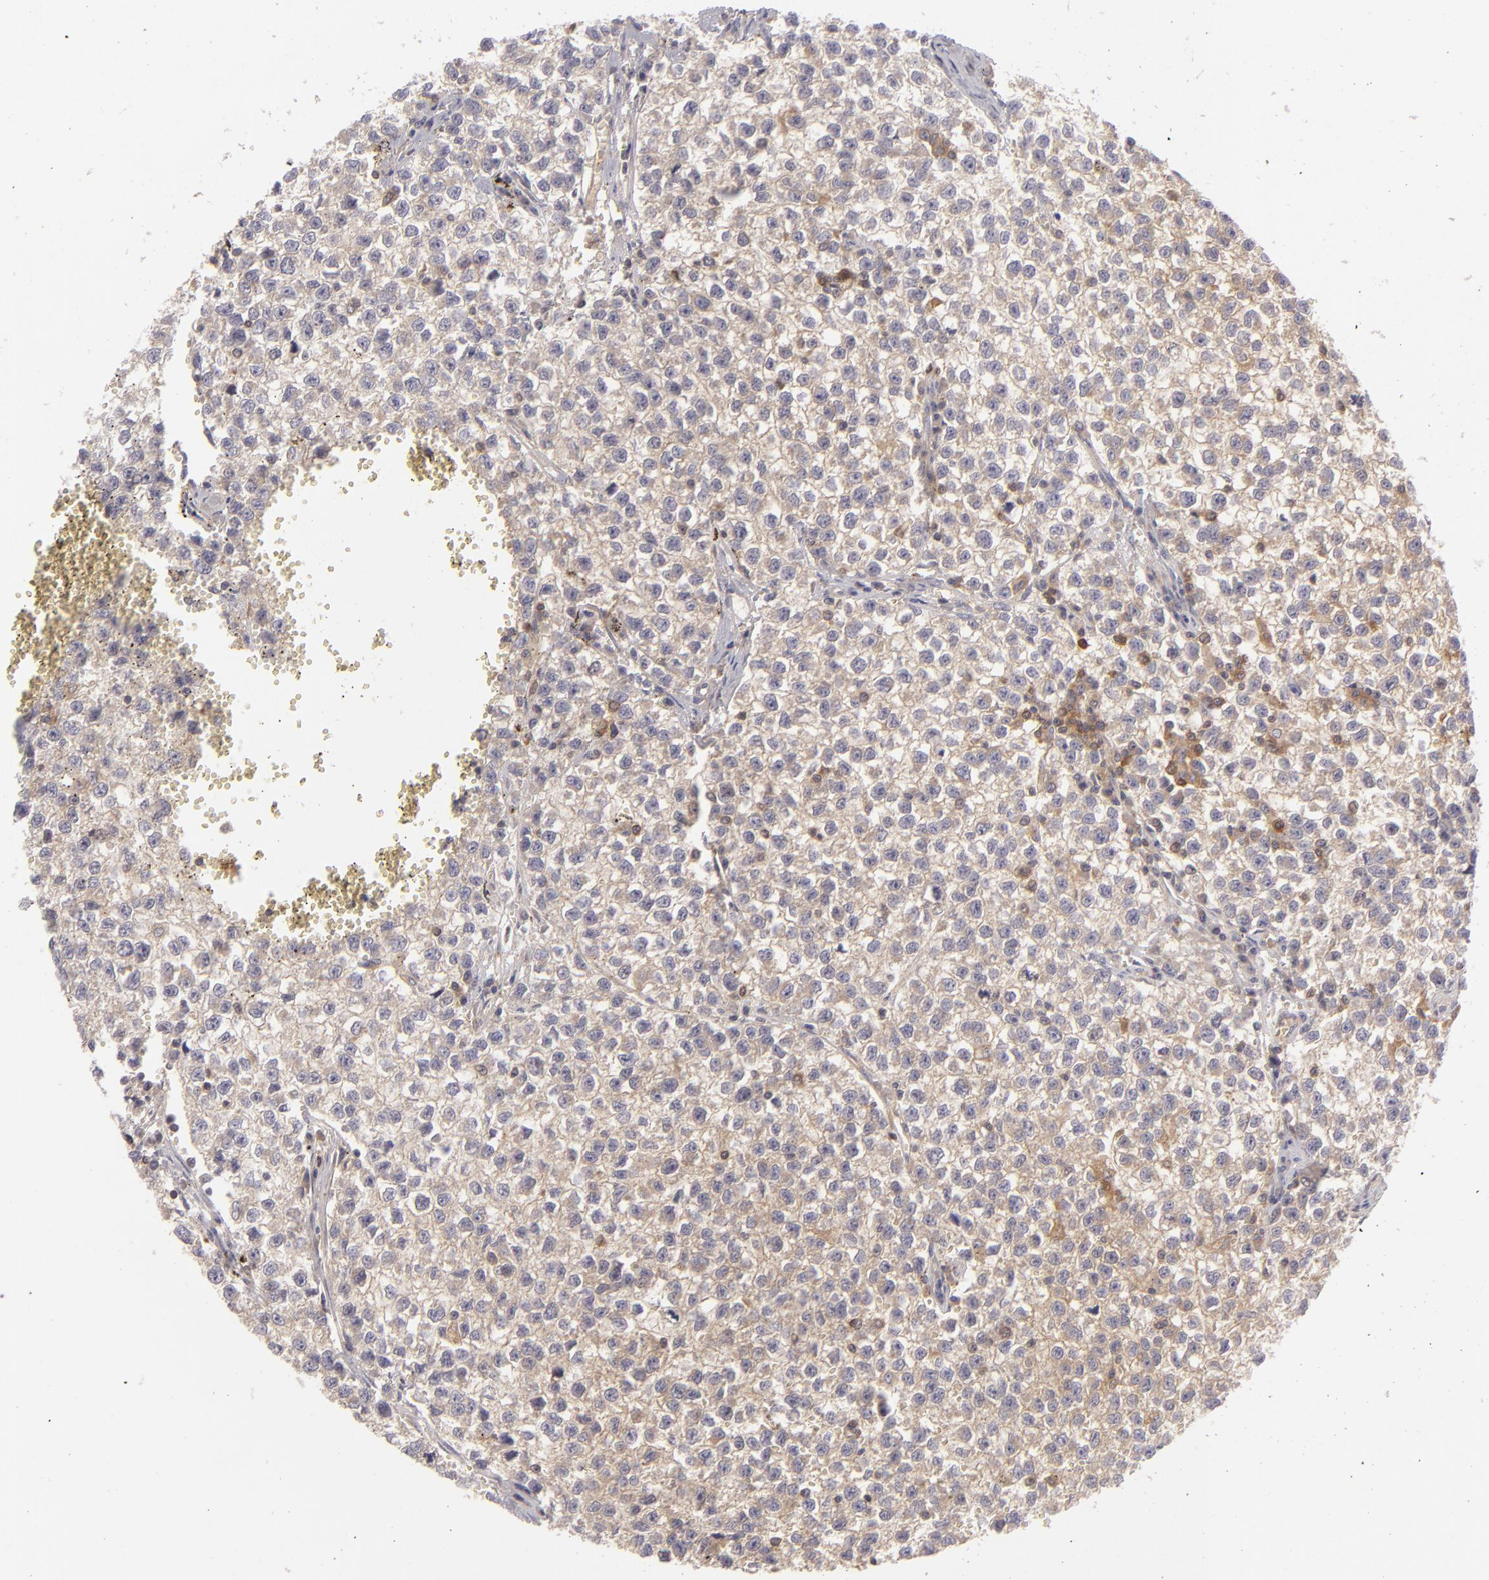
{"staining": {"intensity": "weak", "quantity": ">75%", "location": "cytoplasmic/membranous"}, "tissue": "testis cancer", "cell_type": "Tumor cells", "image_type": "cancer", "snomed": [{"axis": "morphology", "description": "Seminoma, NOS"}, {"axis": "topography", "description": "Testis"}], "caption": "Weak cytoplasmic/membranous protein positivity is seen in about >75% of tumor cells in testis cancer.", "gene": "MMP10", "patient": {"sex": "male", "age": 35}}